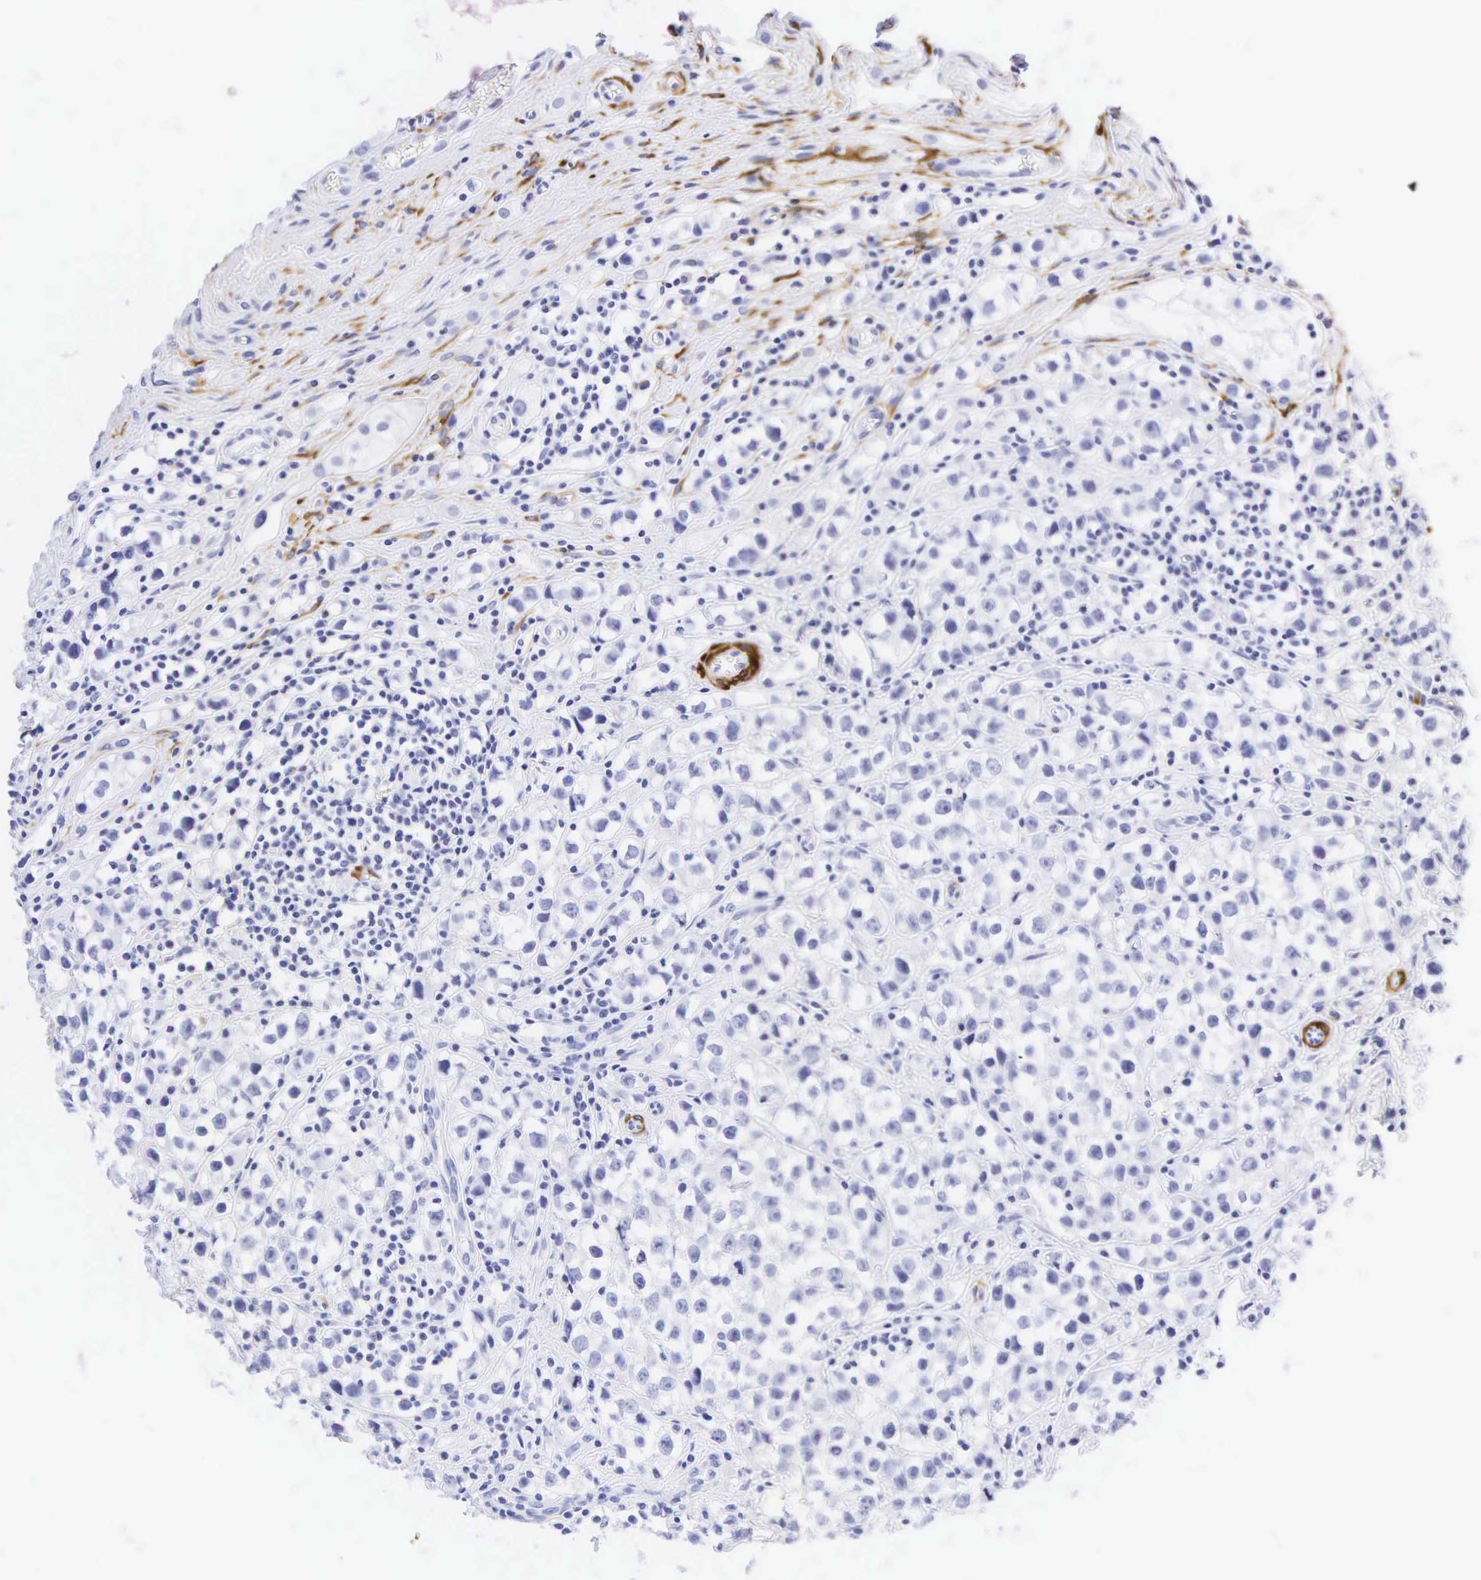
{"staining": {"intensity": "negative", "quantity": "none", "location": "none"}, "tissue": "testis cancer", "cell_type": "Tumor cells", "image_type": "cancer", "snomed": [{"axis": "morphology", "description": "Seminoma, NOS"}, {"axis": "topography", "description": "Testis"}], "caption": "An IHC micrograph of testis cancer is shown. There is no staining in tumor cells of testis cancer.", "gene": "DES", "patient": {"sex": "male", "age": 35}}